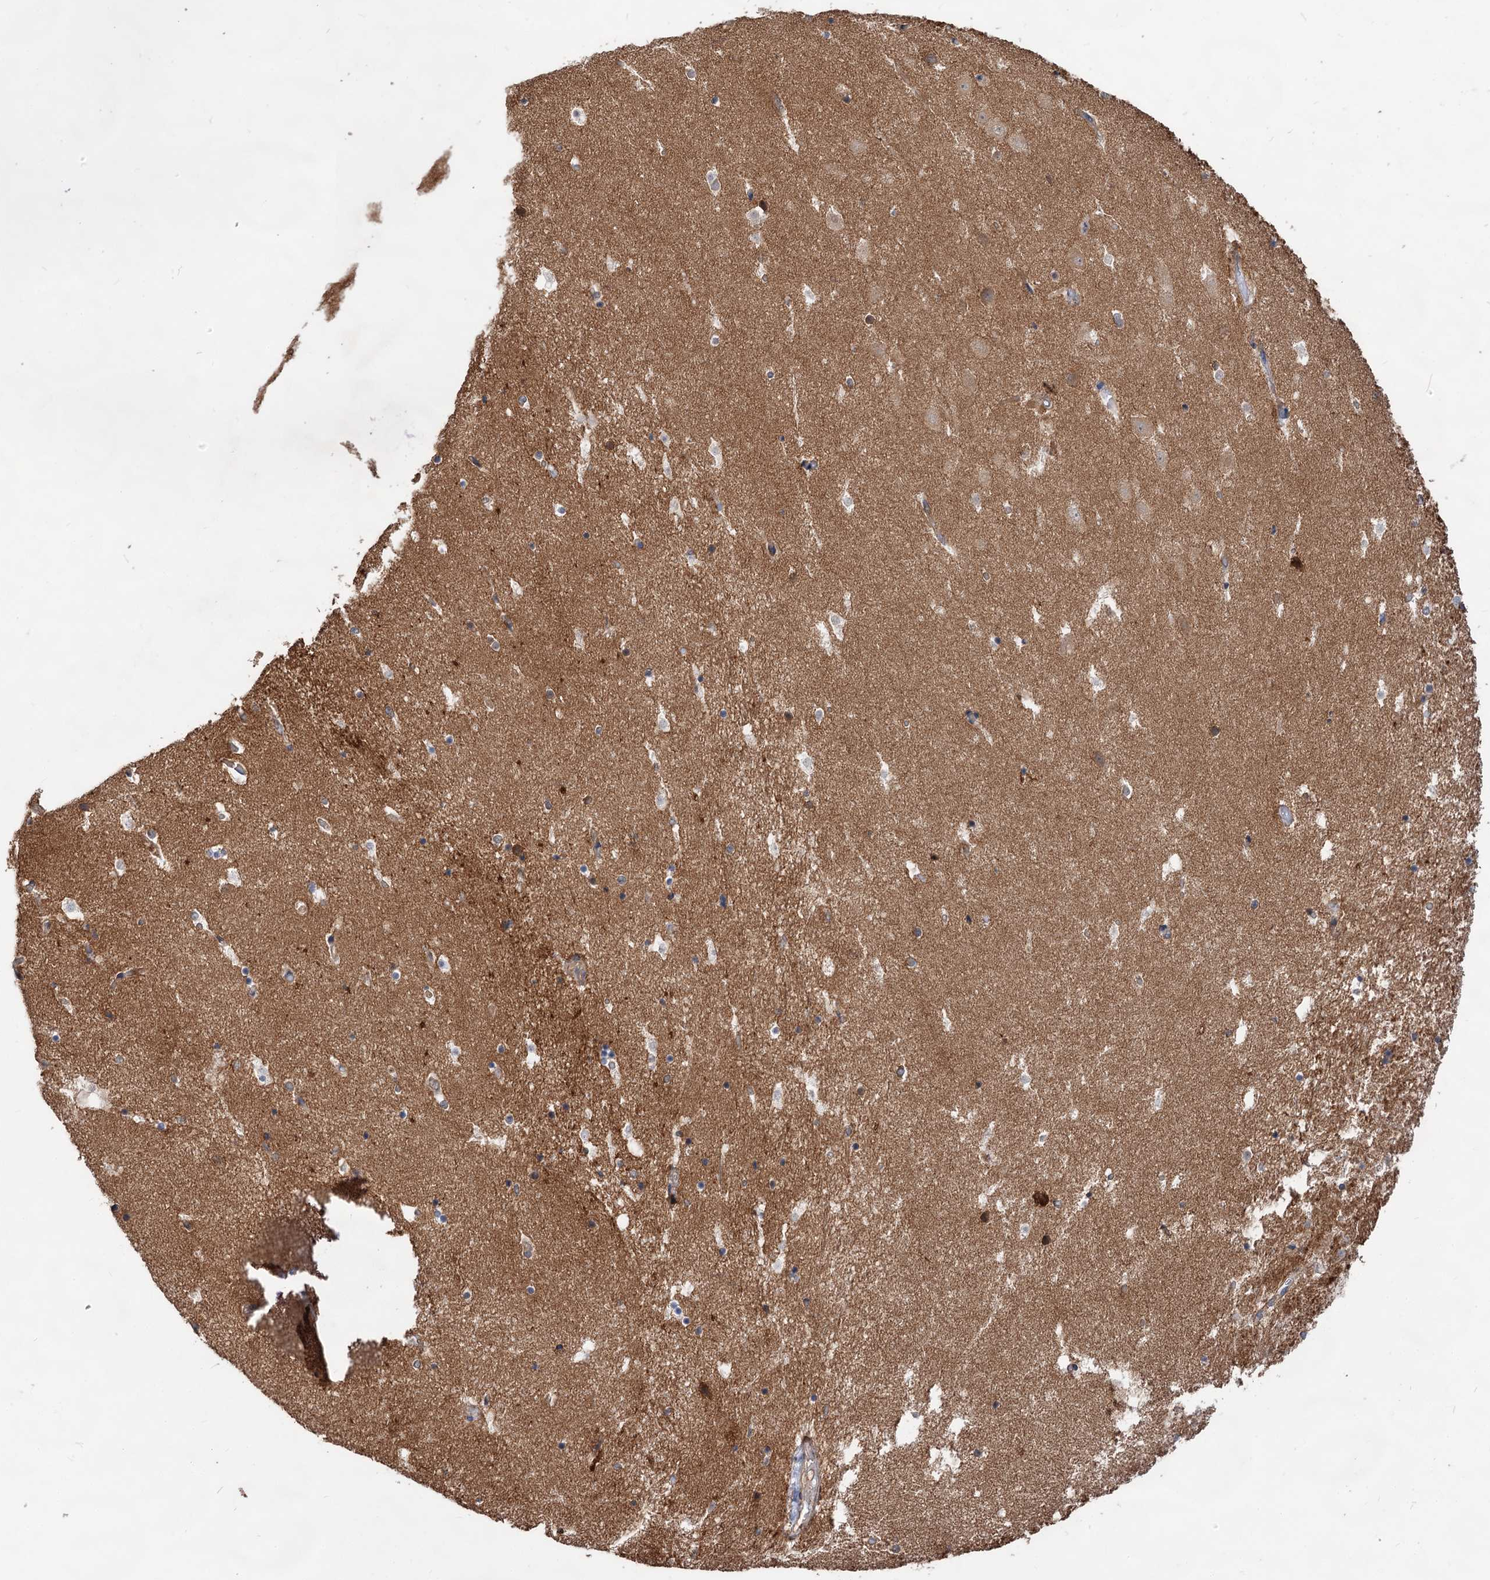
{"staining": {"intensity": "moderate", "quantity": "<25%", "location": "cytoplasmic/membranous"}, "tissue": "hippocampus", "cell_type": "Glial cells", "image_type": "normal", "snomed": [{"axis": "morphology", "description": "Normal tissue, NOS"}, {"axis": "topography", "description": "Hippocampus"}], "caption": "Hippocampus stained with DAB immunohistochemistry (IHC) displays low levels of moderate cytoplasmic/membranous positivity in approximately <25% of glial cells.", "gene": "PACS1", "patient": {"sex": "female", "age": 52}}